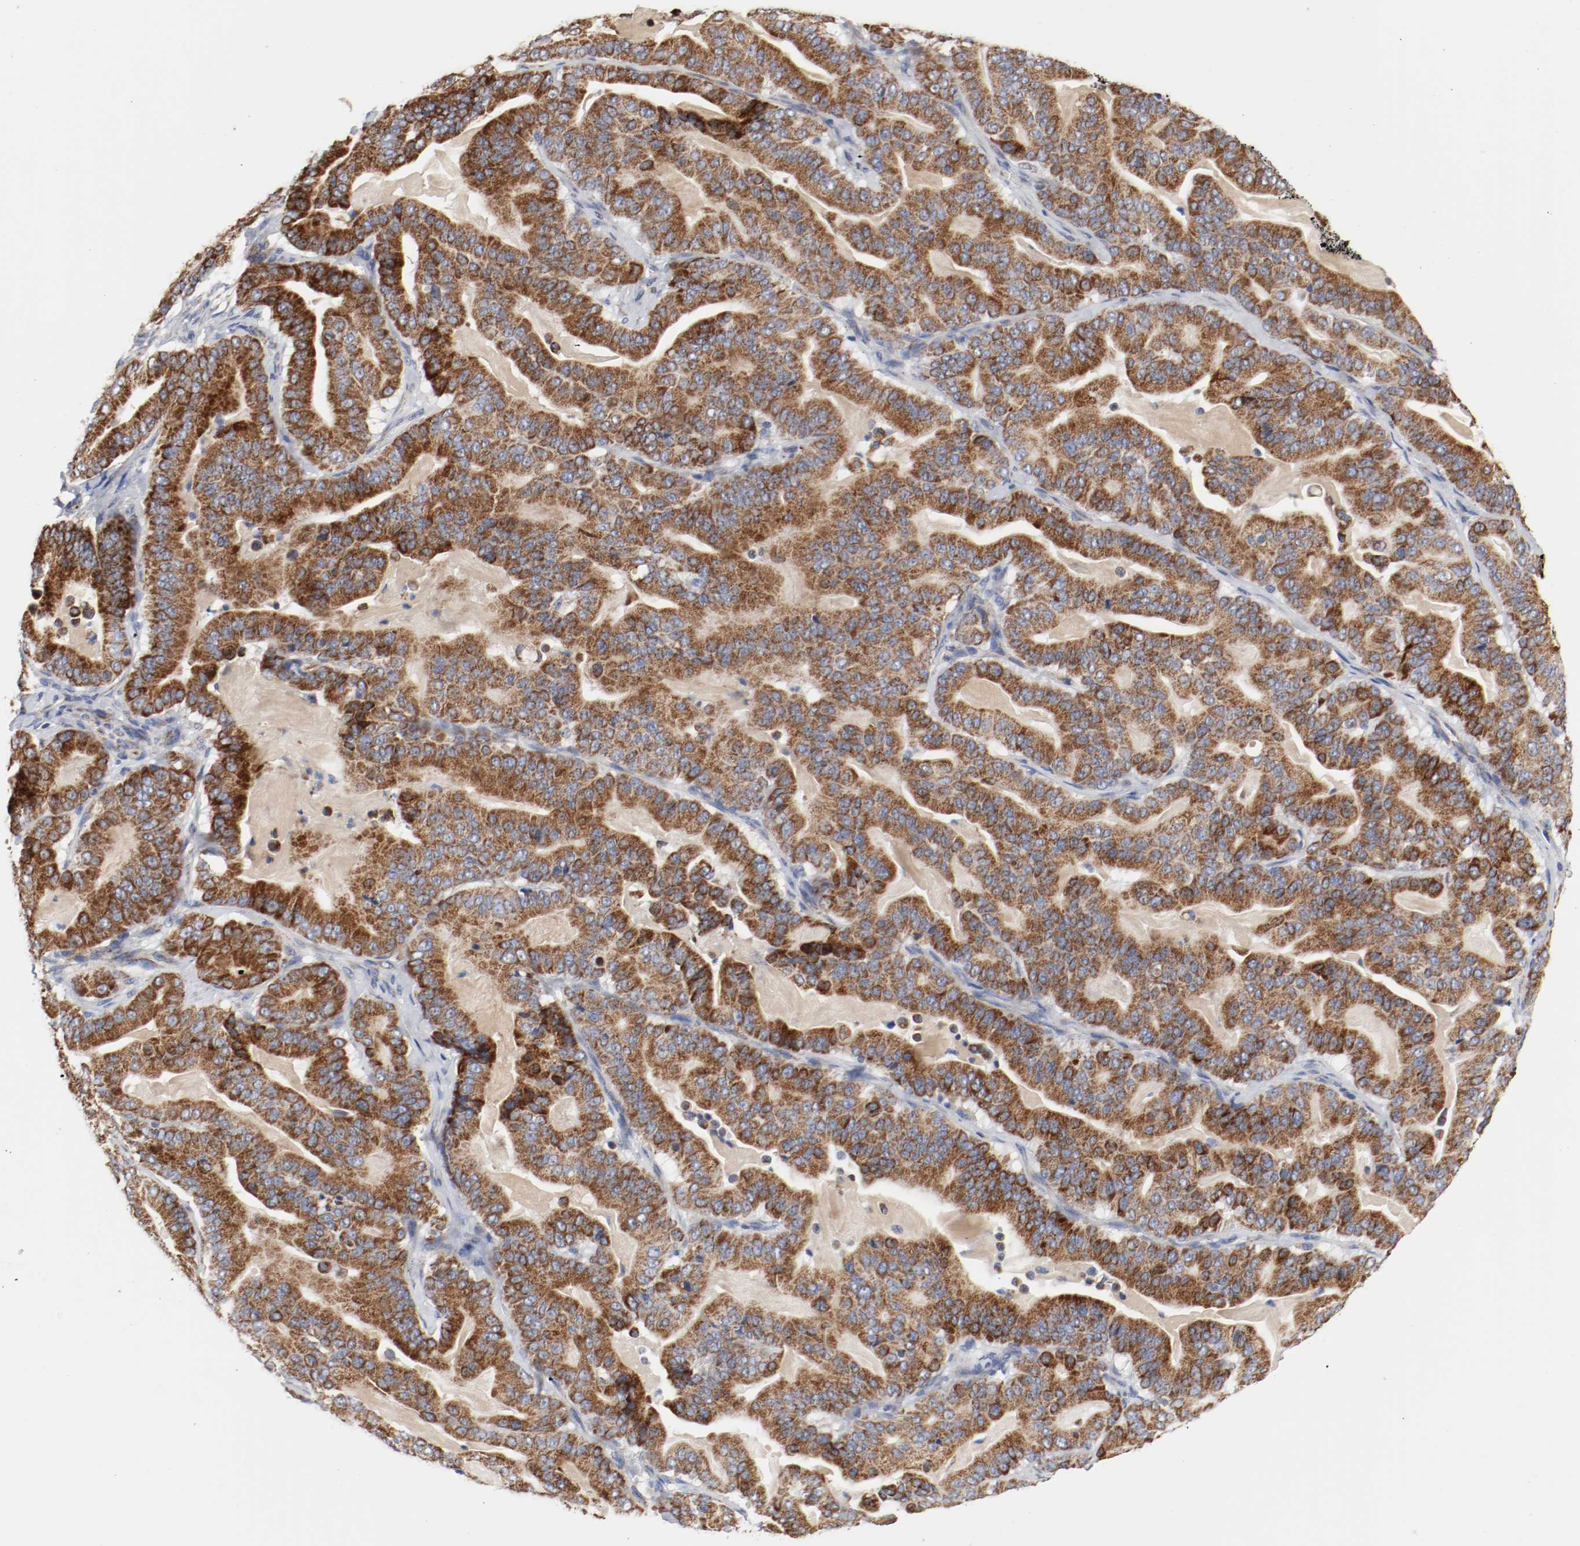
{"staining": {"intensity": "strong", "quantity": ">75%", "location": "cytoplasmic/membranous"}, "tissue": "pancreatic cancer", "cell_type": "Tumor cells", "image_type": "cancer", "snomed": [{"axis": "morphology", "description": "Adenocarcinoma, NOS"}, {"axis": "topography", "description": "Pancreas"}], "caption": "Pancreatic cancer stained with immunohistochemistry displays strong cytoplasmic/membranous positivity in about >75% of tumor cells. Using DAB (3,3'-diaminobenzidine) (brown) and hematoxylin (blue) stains, captured at high magnification using brightfield microscopy.", "gene": "AFG3L2", "patient": {"sex": "male", "age": 63}}